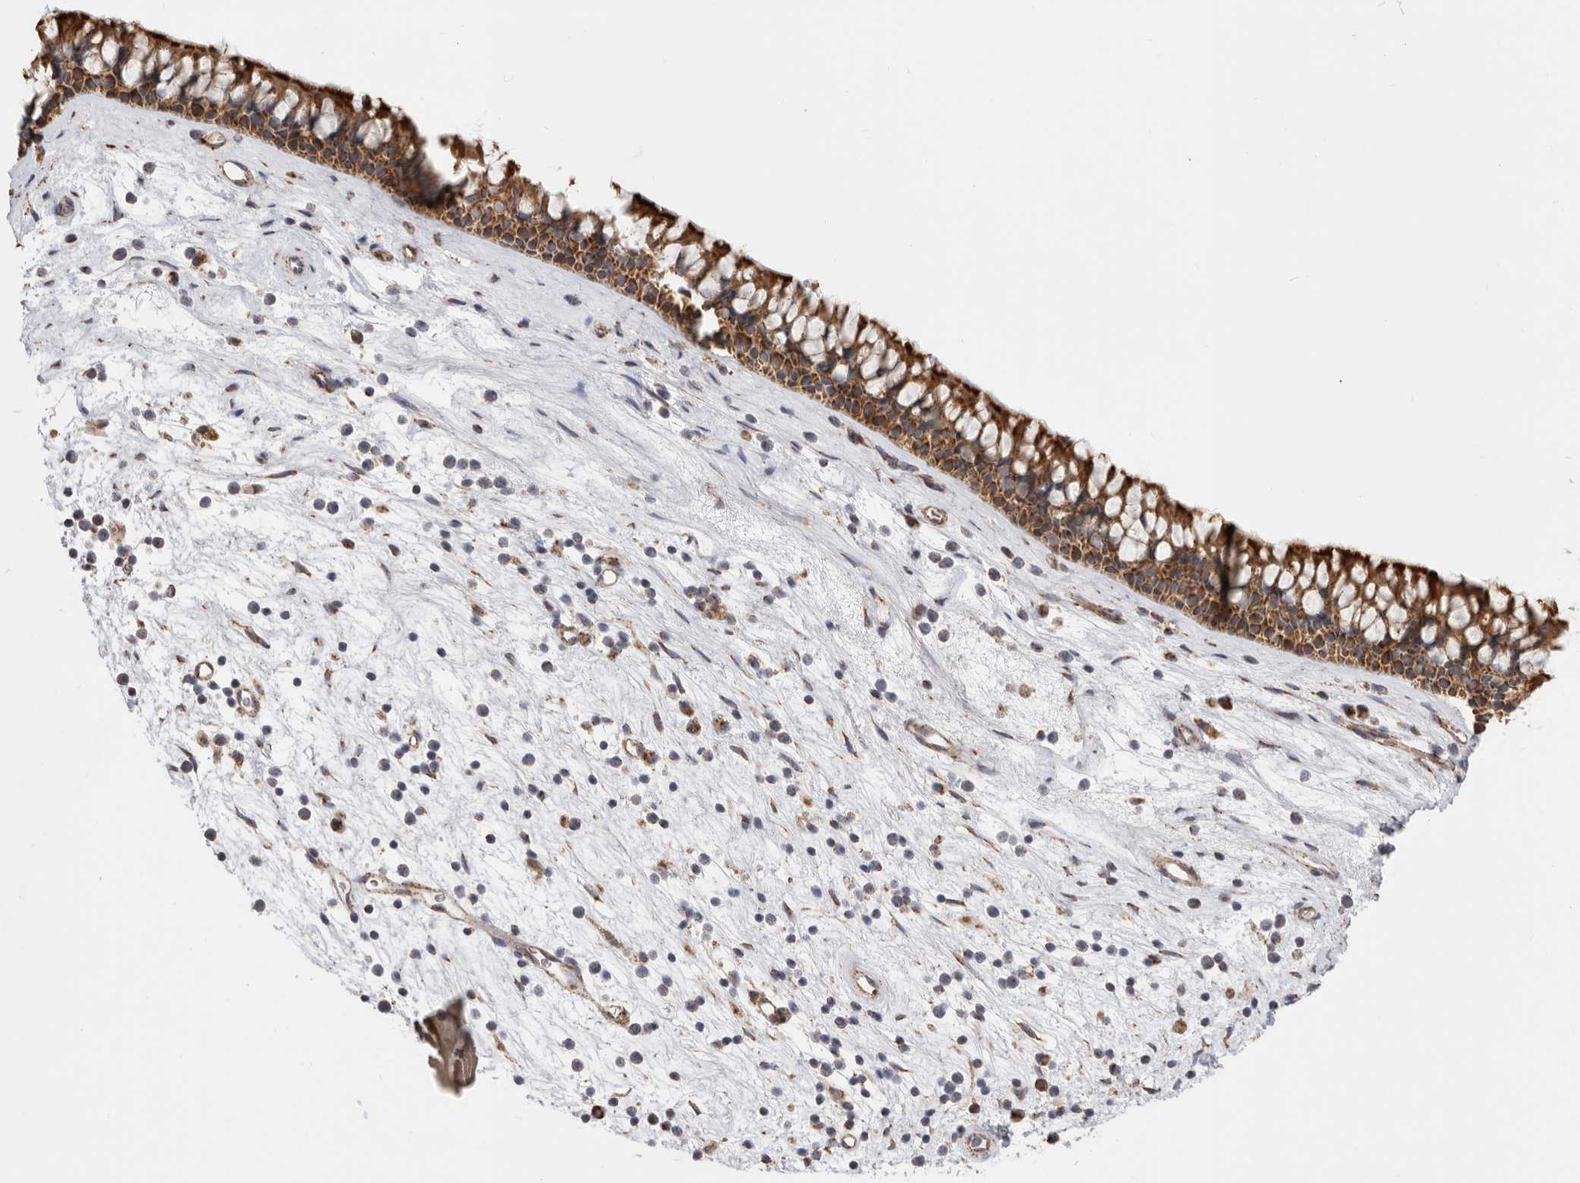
{"staining": {"intensity": "strong", "quantity": ">75%", "location": "cytoplasmic/membranous"}, "tissue": "nasopharynx", "cell_type": "Respiratory epithelial cells", "image_type": "normal", "snomed": [{"axis": "morphology", "description": "Normal tissue, NOS"}, {"axis": "topography", "description": "Nasopharynx"}], "caption": "IHC (DAB) staining of benign nasopharynx demonstrates strong cytoplasmic/membranous protein staining in about >75% of respiratory epithelial cells. The staining was performed using DAB, with brown indicating positive protein expression. Nuclei are stained blue with hematoxylin.", "gene": "MTFR1L", "patient": {"sex": "male", "age": 64}}